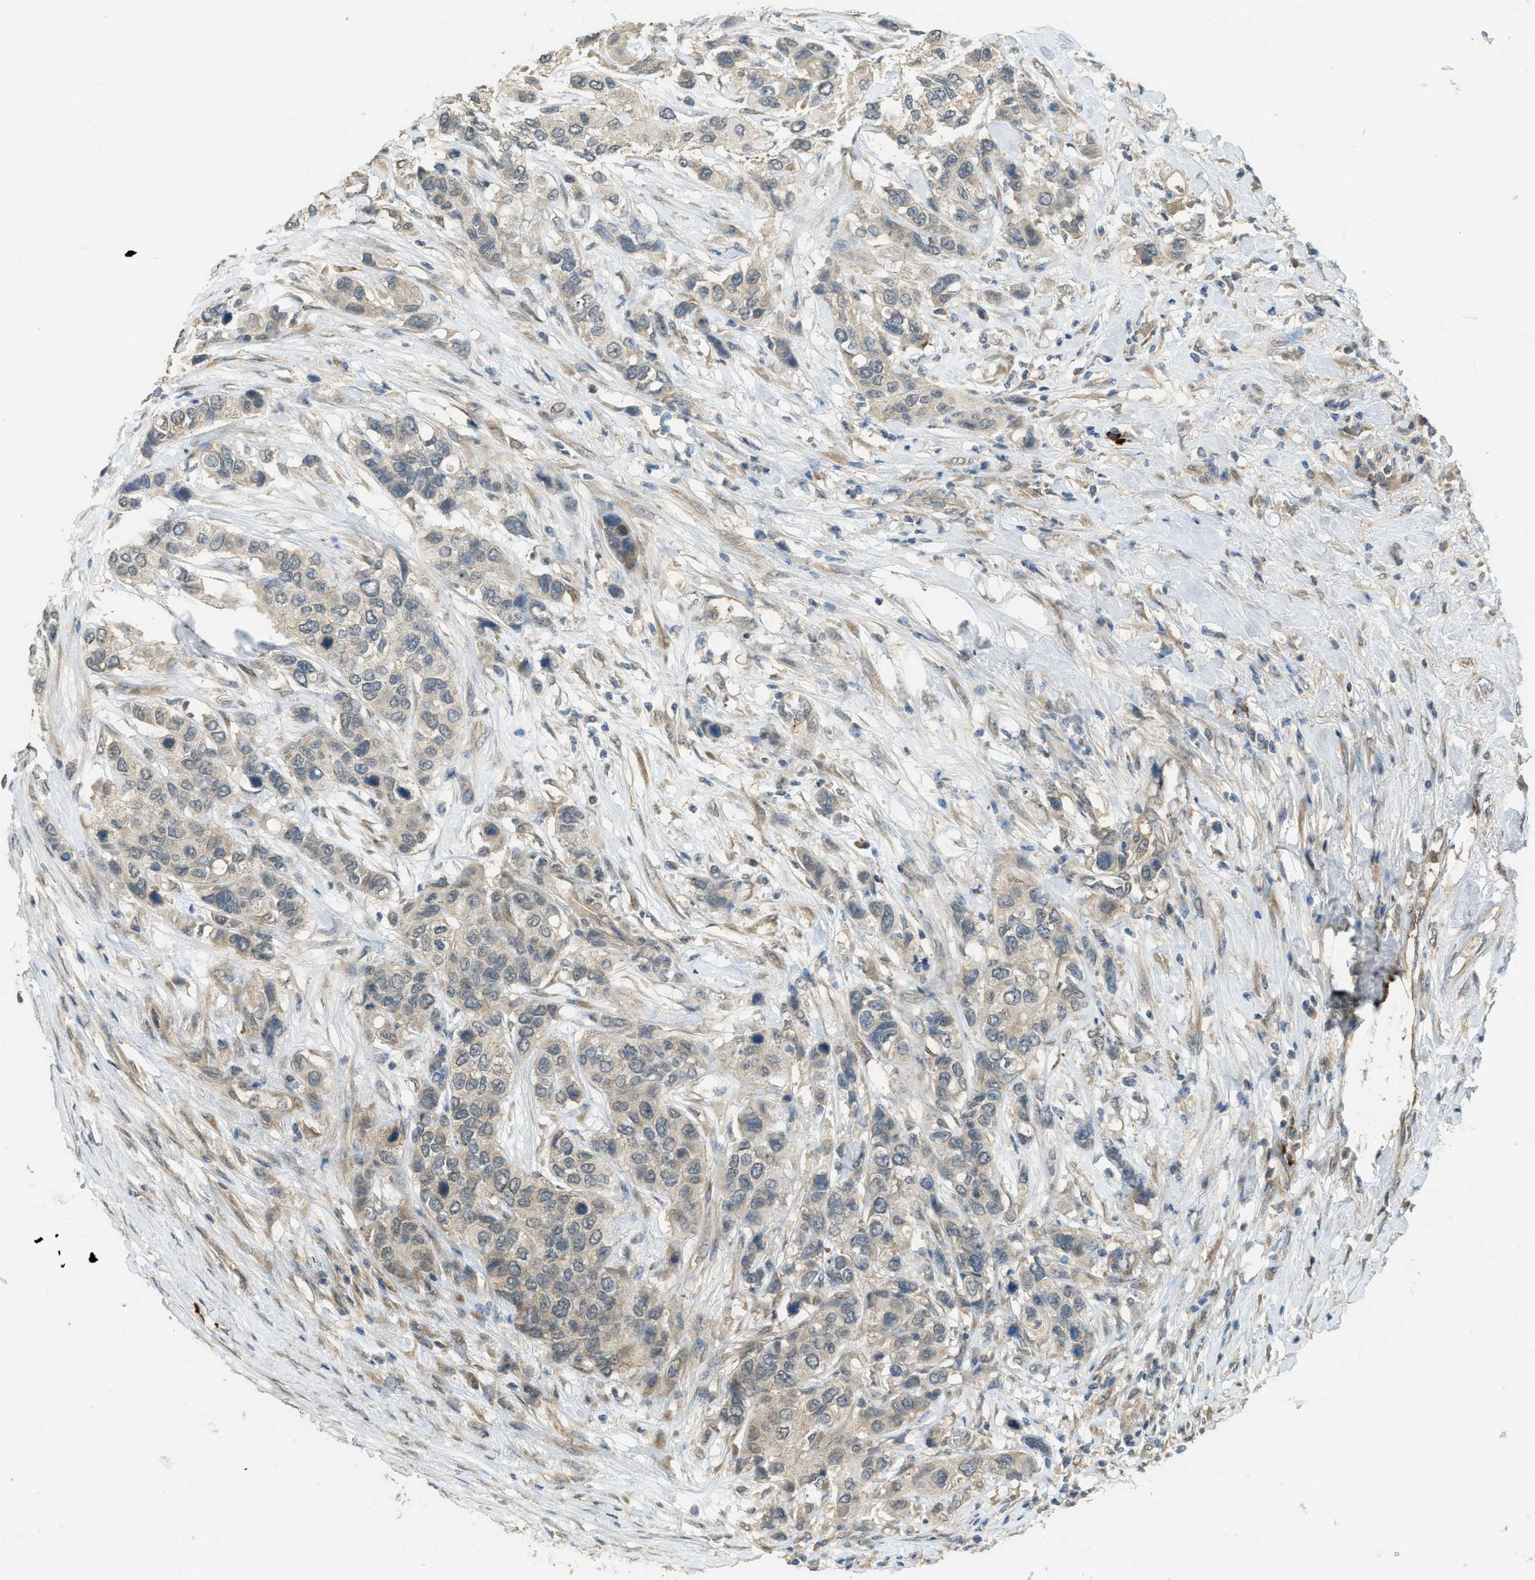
{"staining": {"intensity": "weak", "quantity": "25%-75%", "location": "cytoplasmic/membranous"}, "tissue": "urothelial cancer", "cell_type": "Tumor cells", "image_type": "cancer", "snomed": [{"axis": "morphology", "description": "Urothelial carcinoma, High grade"}, {"axis": "topography", "description": "Urinary bladder"}], "caption": "DAB (3,3'-diaminobenzidine) immunohistochemical staining of urothelial carcinoma (high-grade) displays weak cytoplasmic/membranous protein staining in about 25%-75% of tumor cells.", "gene": "IGF2BP2", "patient": {"sex": "female", "age": 56}}